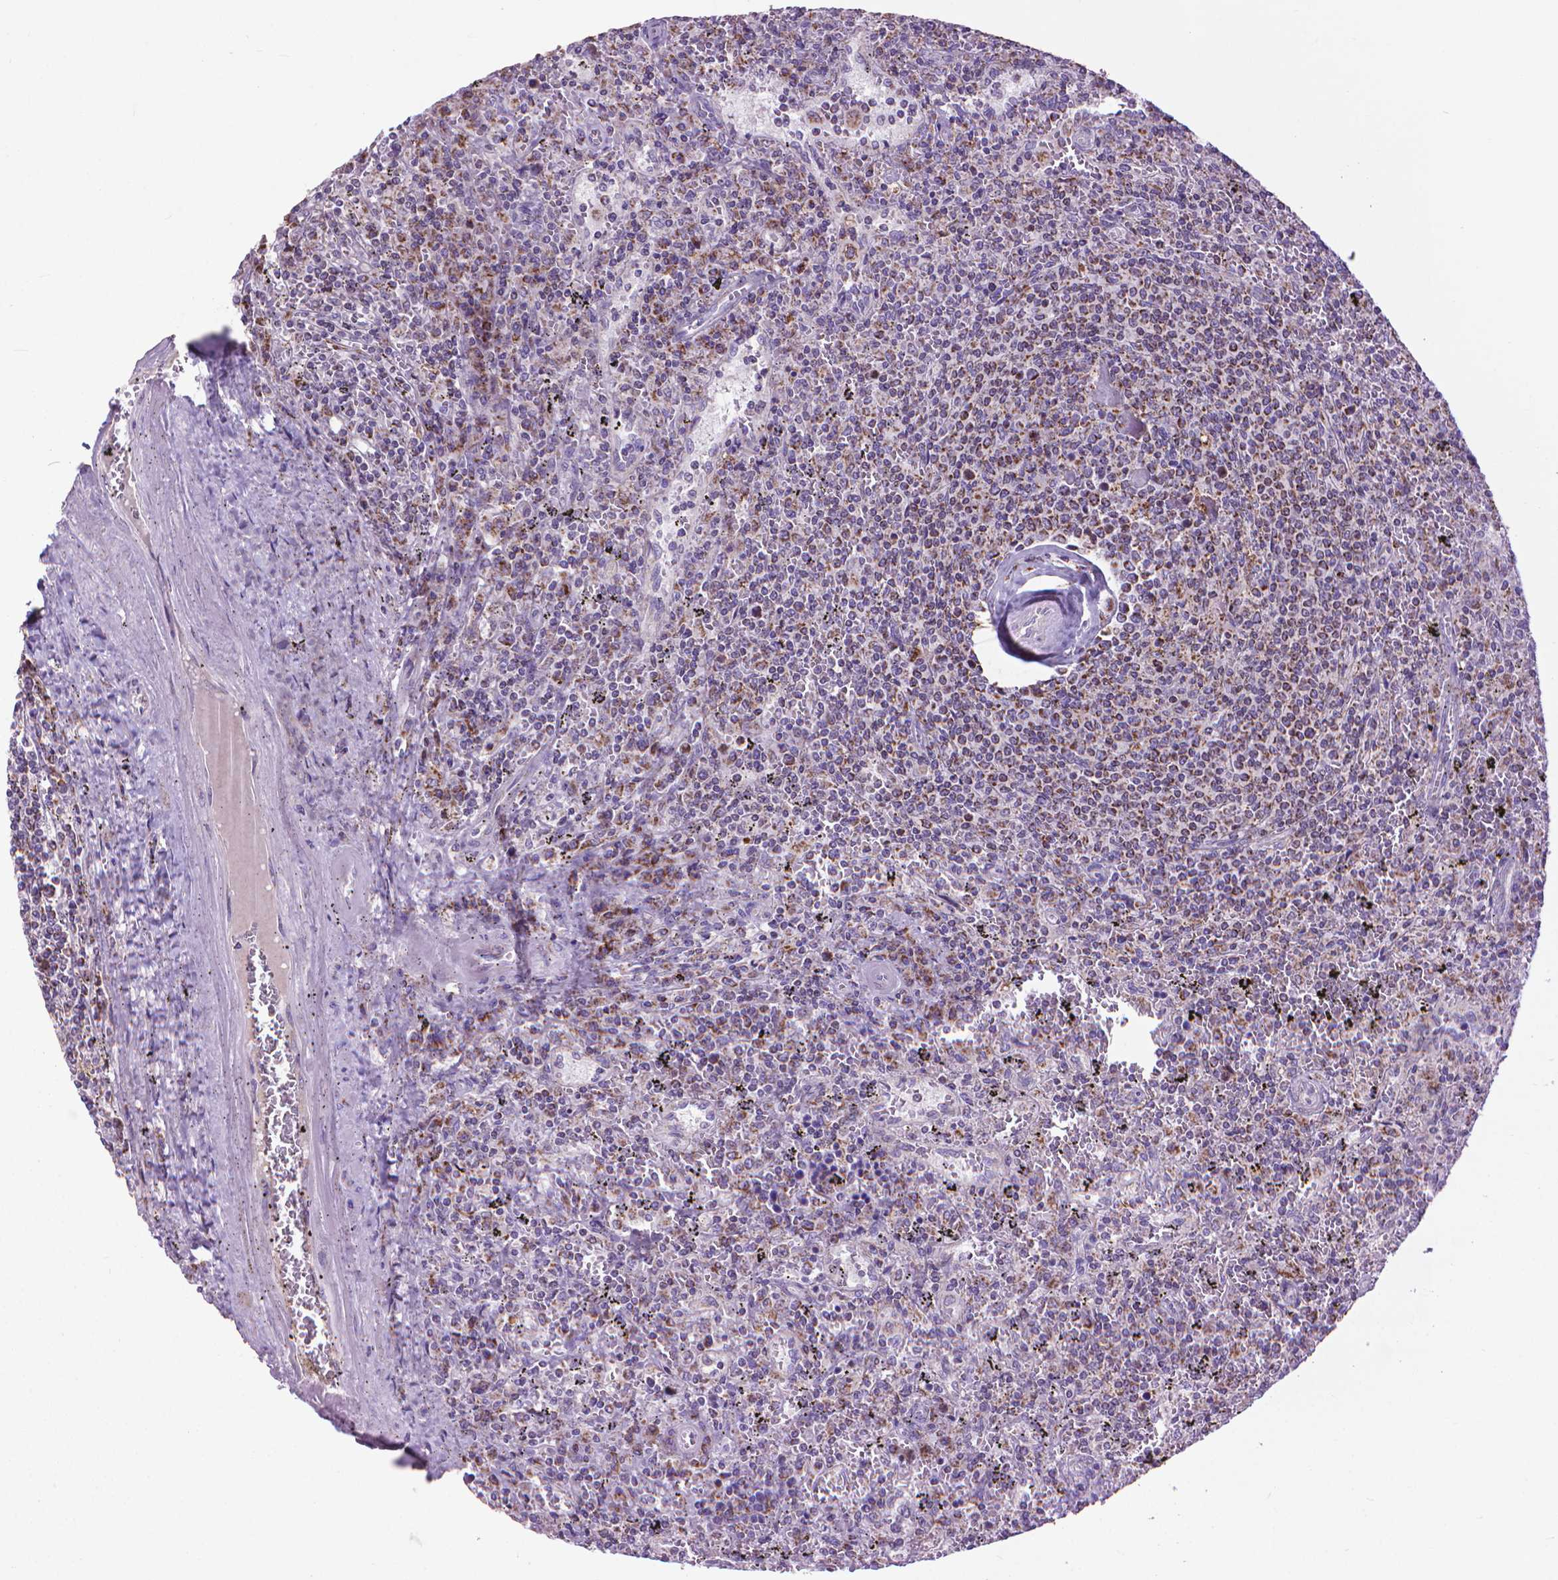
{"staining": {"intensity": "strong", "quantity": "<25%", "location": "cytoplasmic/membranous"}, "tissue": "lymphoma", "cell_type": "Tumor cells", "image_type": "cancer", "snomed": [{"axis": "morphology", "description": "Malignant lymphoma, non-Hodgkin's type, Low grade"}, {"axis": "topography", "description": "Spleen"}], "caption": "A medium amount of strong cytoplasmic/membranous expression is present in about <25% of tumor cells in lymphoma tissue.", "gene": "VDAC1", "patient": {"sex": "male", "age": 62}}